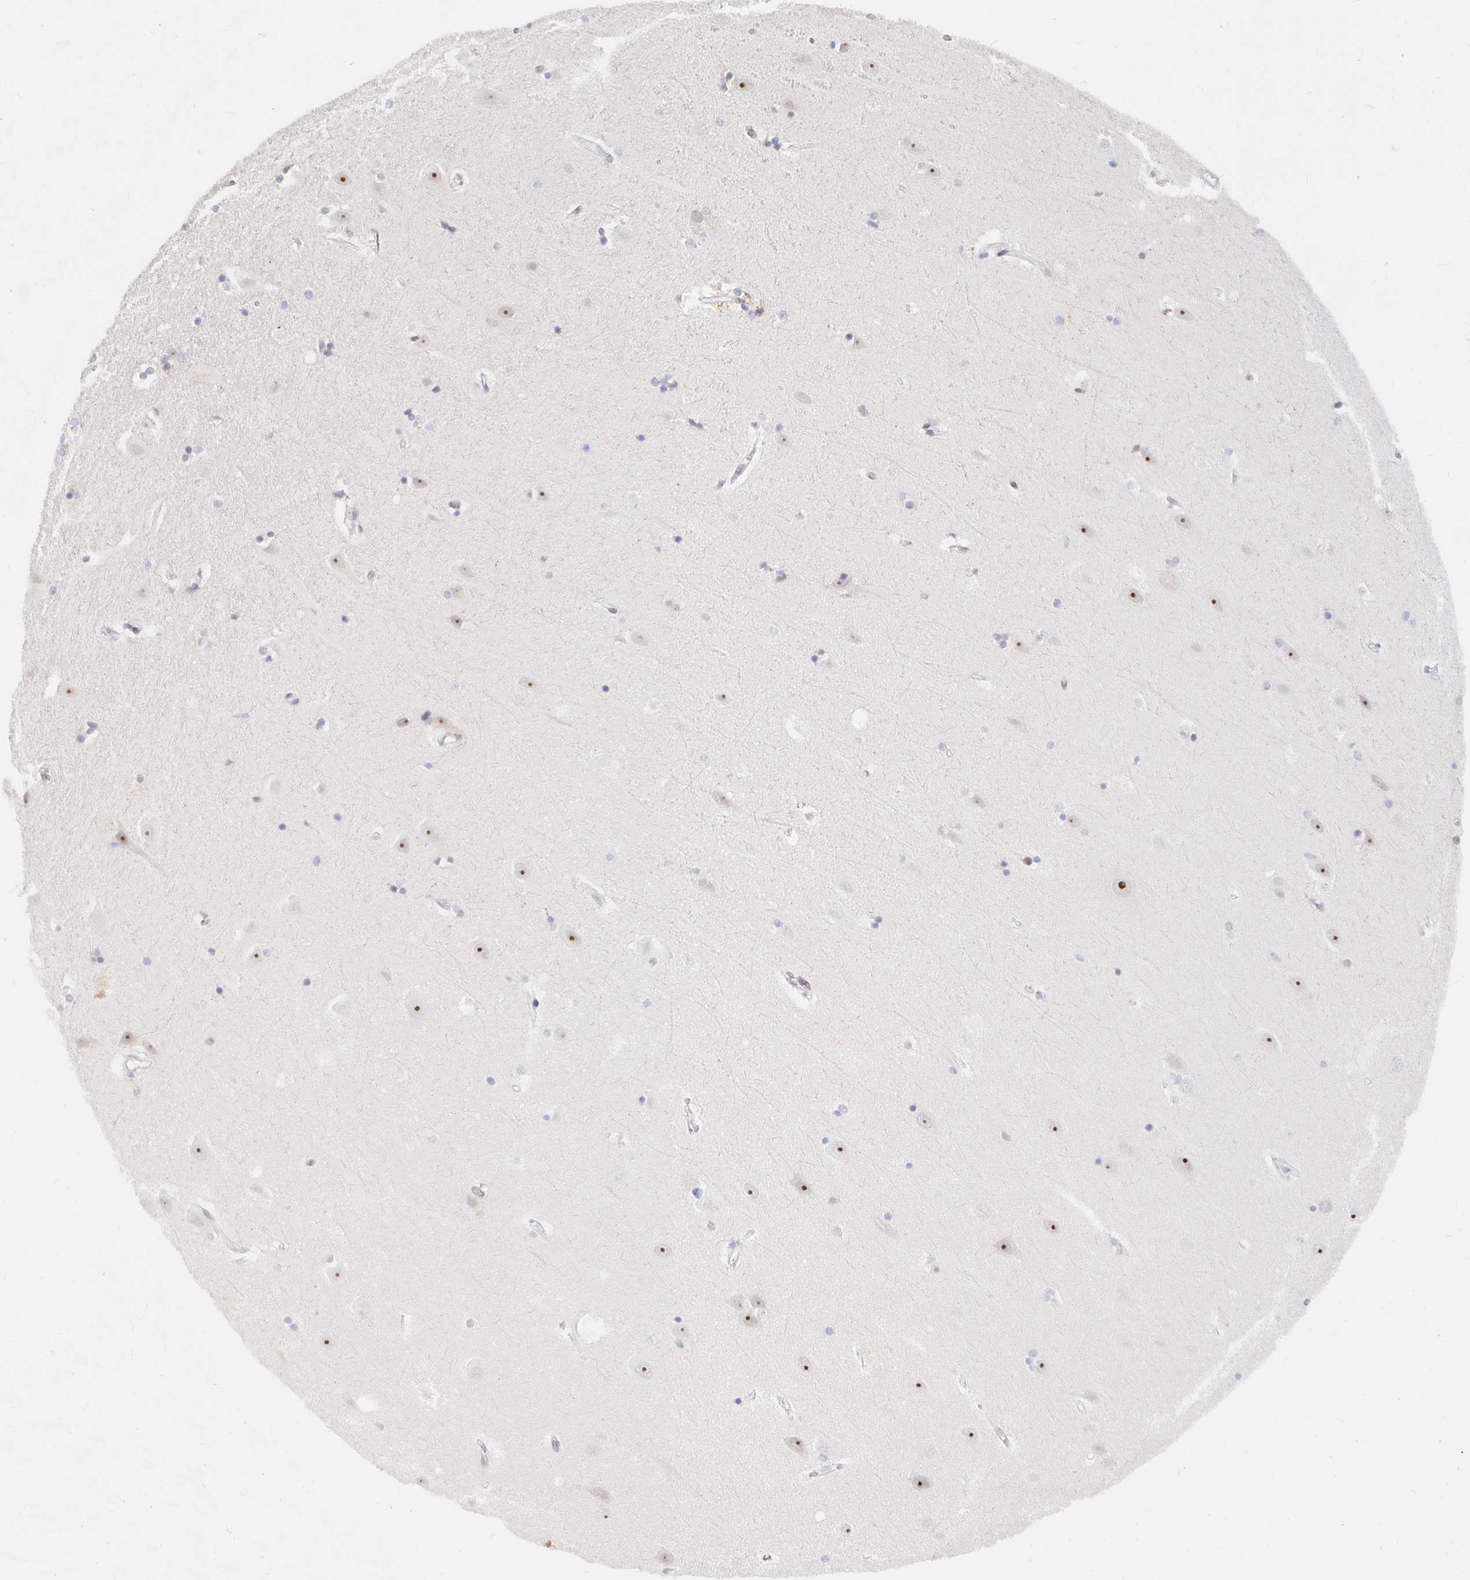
{"staining": {"intensity": "negative", "quantity": "none", "location": "none"}, "tissue": "hippocampus", "cell_type": "Glial cells", "image_type": "normal", "snomed": [{"axis": "morphology", "description": "Normal tissue, NOS"}, {"axis": "topography", "description": "Hippocampus"}], "caption": "Image shows no significant protein positivity in glial cells of unremarkable hippocampus.", "gene": "CHD2", "patient": {"sex": "male", "age": 63}}